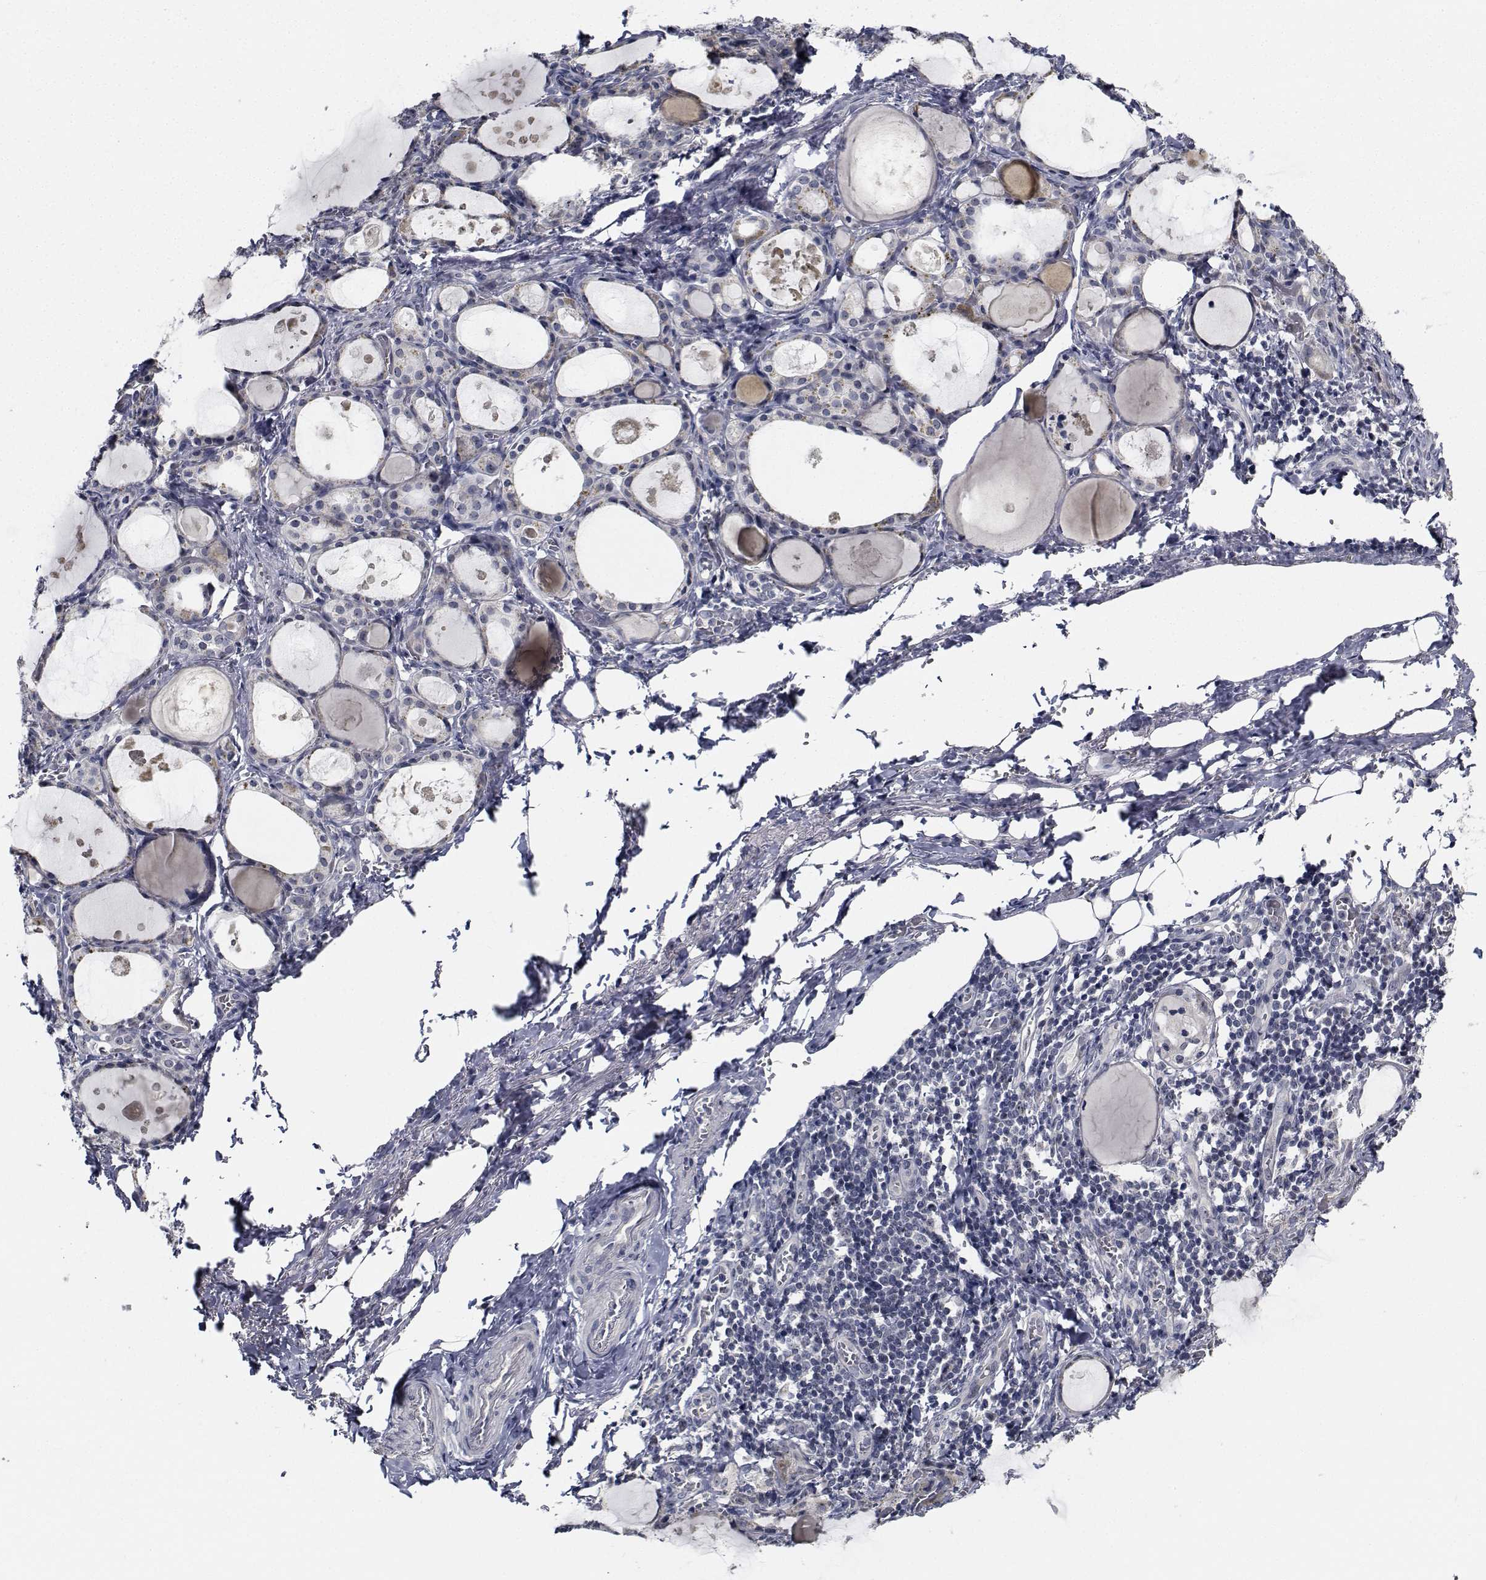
{"staining": {"intensity": "moderate", "quantity": "<25%", "location": "cytoplasmic/membranous"}, "tissue": "thyroid gland", "cell_type": "Glandular cells", "image_type": "normal", "snomed": [{"axis": "morphology", "description": "Normal tissue, NOS"}, {"axis": "topography", "description": "Thyroid gland"}], "caption": "A photomicrograph showing moderate cytoplasmic/membranous positivity in about <25% of glandular cells in benign thyroid gland, as visualized by brown immunohistochemical staining.", "gene": "NVL", "patient": {"sex": "male", "age": 68}}